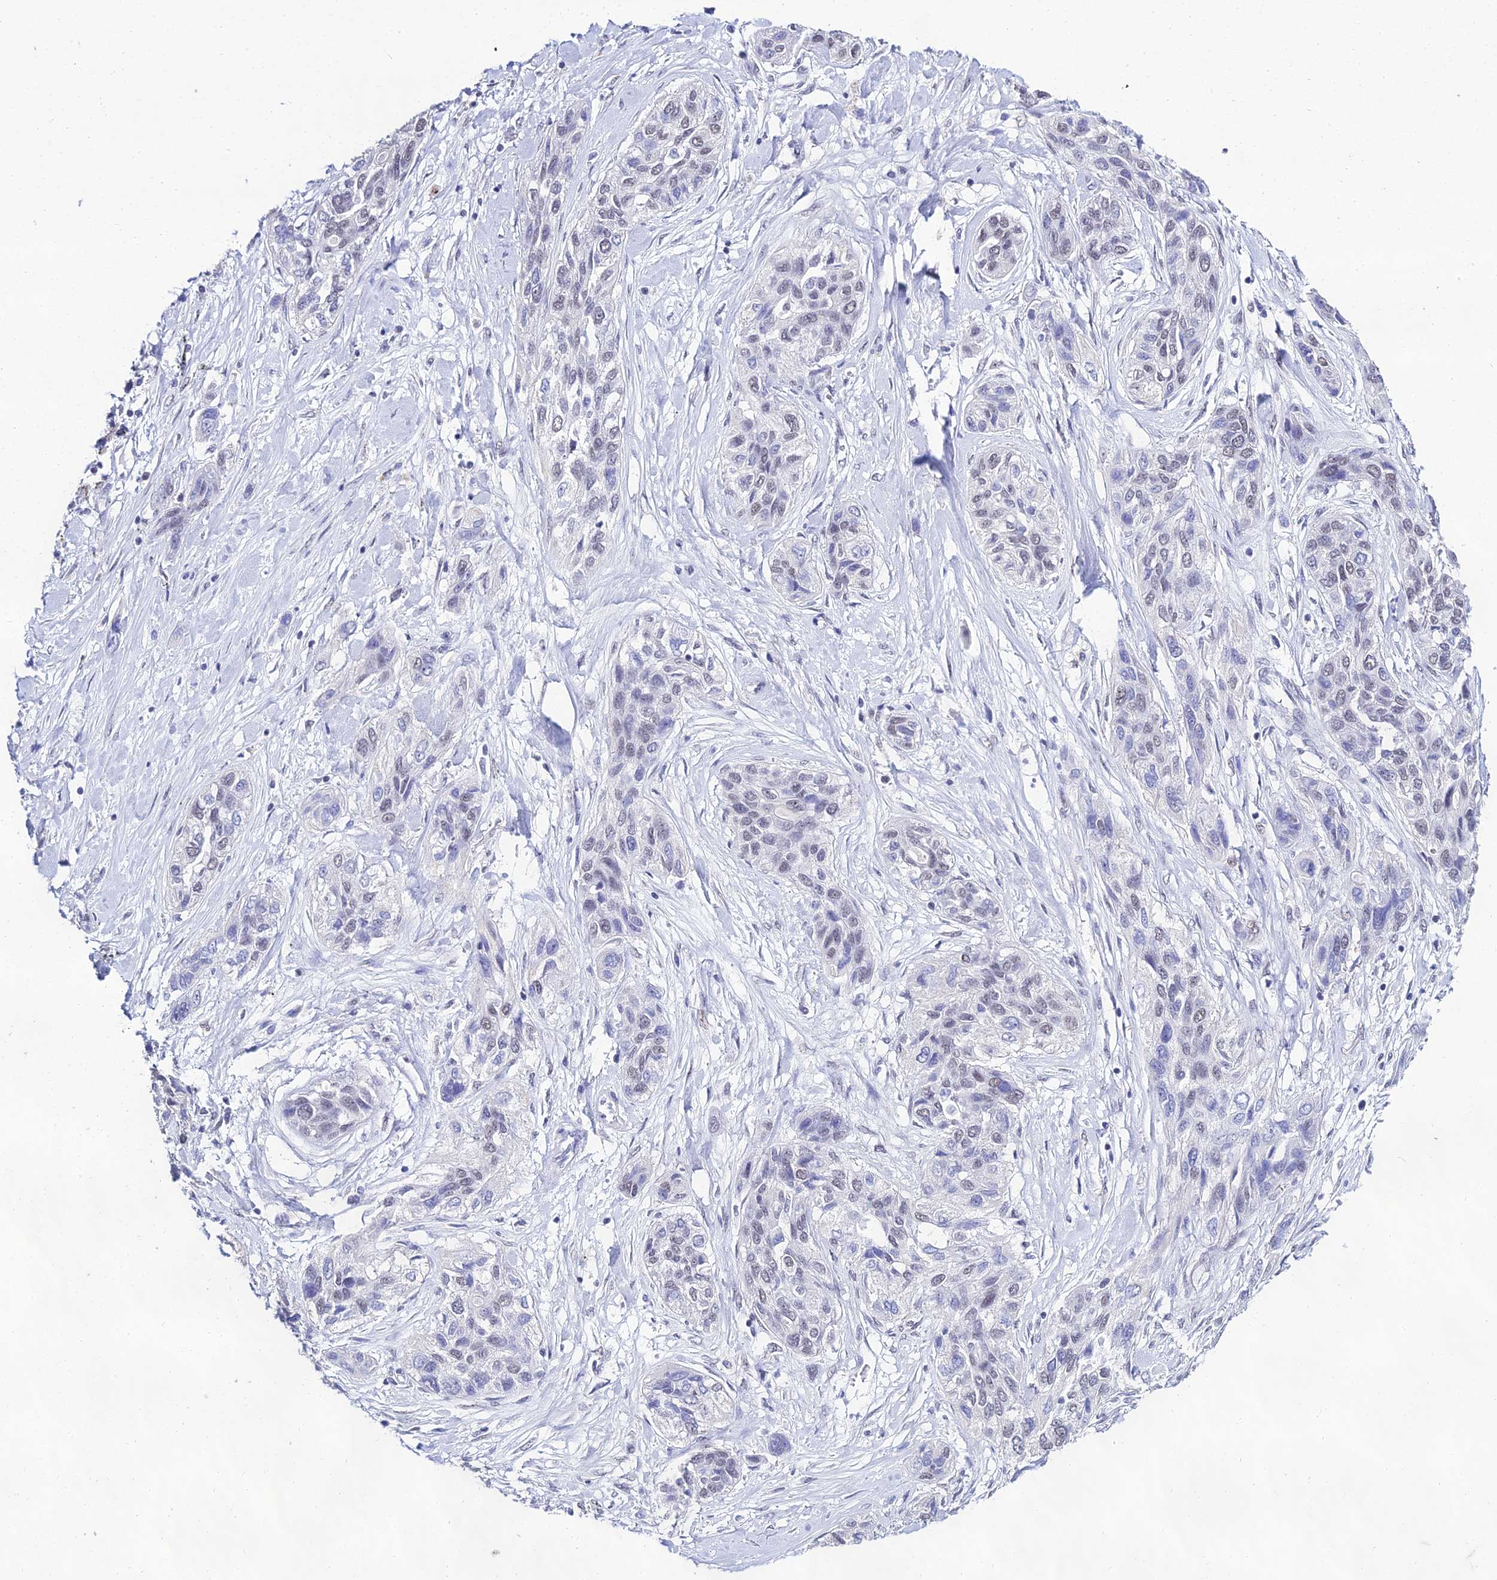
{"staining": {"intensity": "negative", "quantity": "none", "location": "none"}, "tissue": "lung cancer", "cell_type": "Tumor cells", "image_type": "cancer", "snomed": [{"axis": "morphology", "description": "Squamous cell carcinoma, NOS"}, {"axis": "topography", "description": "Lung"}], "caption": "Lung cancer (squamous cell carcinoma) was stained to show a protein in brown. There is no significant staining in tumor cells.", "gene": "PPP4R2", "patient": {"sex": "female", "age": 70}}